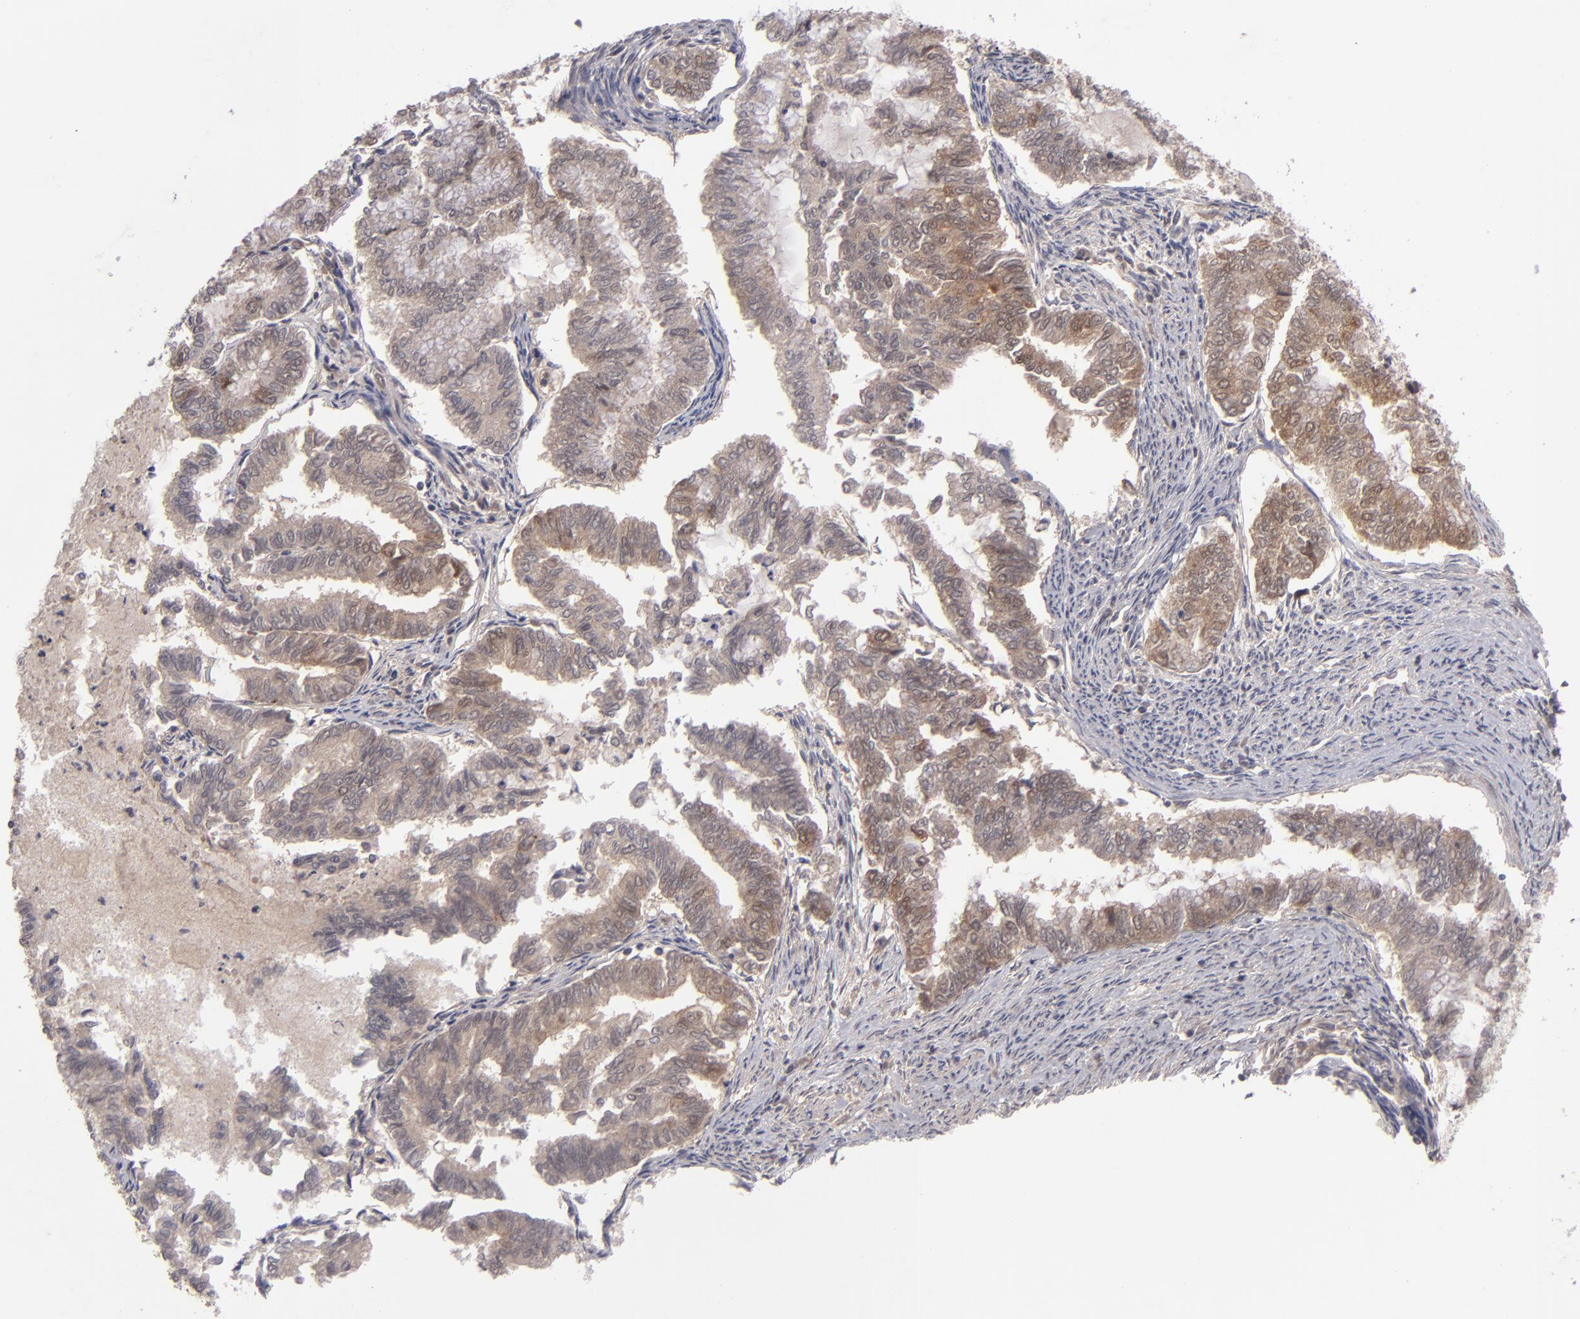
{"staining": {"intensity": "moderate", "quantity": ">75%", "location": "cytoplasmic/membranous"}, "tissue": "endometrial cancer", "cell_type": "Tumor cells", "image_type": "cancer", "snomed": [{"axis": "morphology", "description": "Adenocarcinoma, NOS"}, {"axis": "topography", "description": "Endometrium"}], "caption": "Immunohistochemistry staining of endometrial adenocarcinoma, which shows medium levels of moderate cytoplasmic/membranous positivity in about >75% of tumor cells indicating moderate cytoplasmic/membranous protein positivity. The staining was performed using DAB (3,3'-diaminobenzidine) (brown) for protein detection and nuclei were counterstained in hematoxylin (blue).", "gene": "TYMS", "patient": {"sex": "female", "age": 79}}